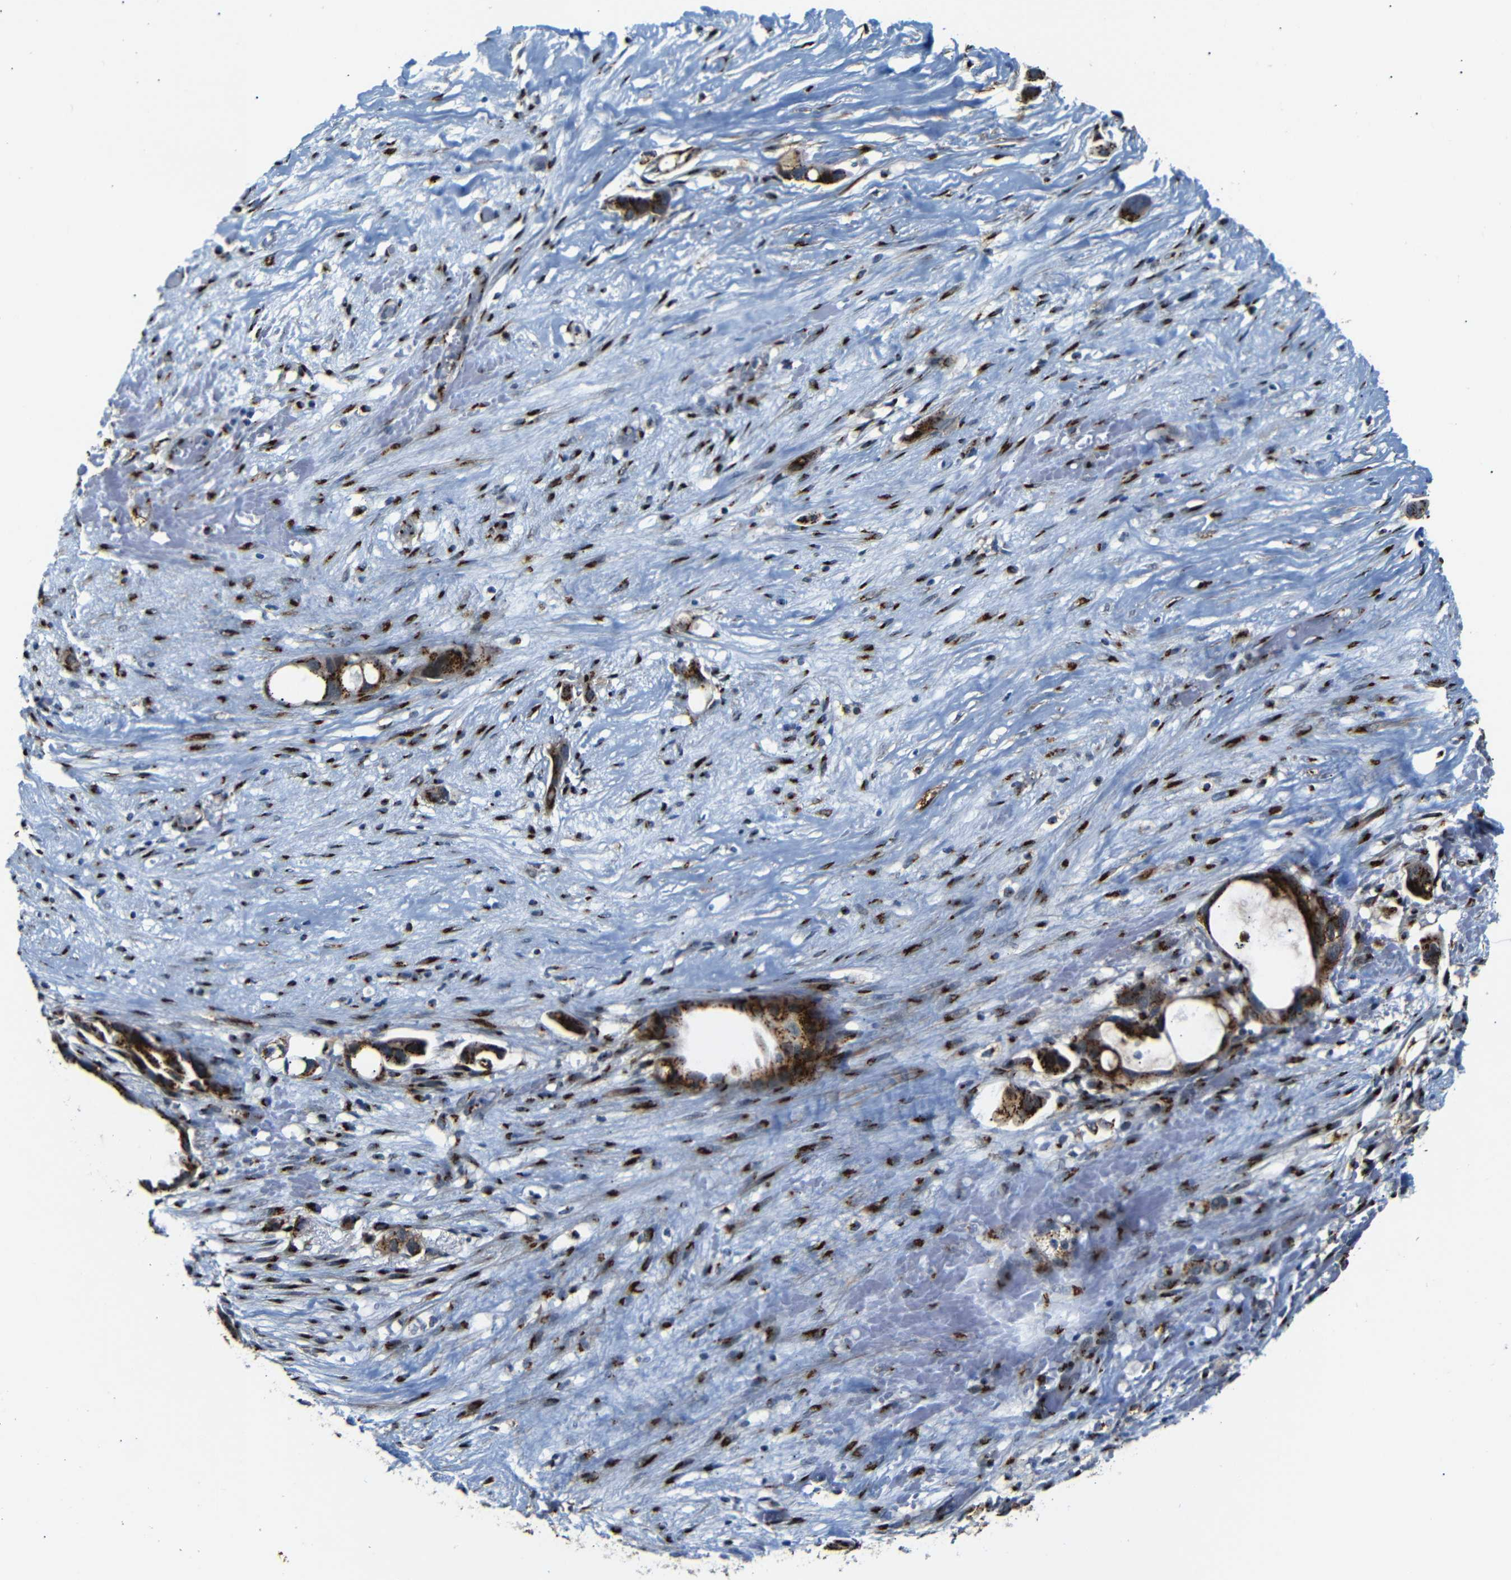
{"staining": {"intensity": "strong", "quantity": ">75%", "location": "cytoplasmic/membranous"}, "tissue": "liver cancer", "cell_type": "Tumor cells", "image_type": "cancer", "snomed": [{"axis": "morphology", "description": "Cholangiocarcinoma"}, {"axis": "topography", "description": "Liver"}], "caption": "Immunohistochemical staining of liver cholangiocarcinoma displays high levels of strong cytoplasmic/membranous protein expression in approximately >75% of tumor cells.", "gene": "TGOLN2", "patient": {"sex": "female", "age": 65}}